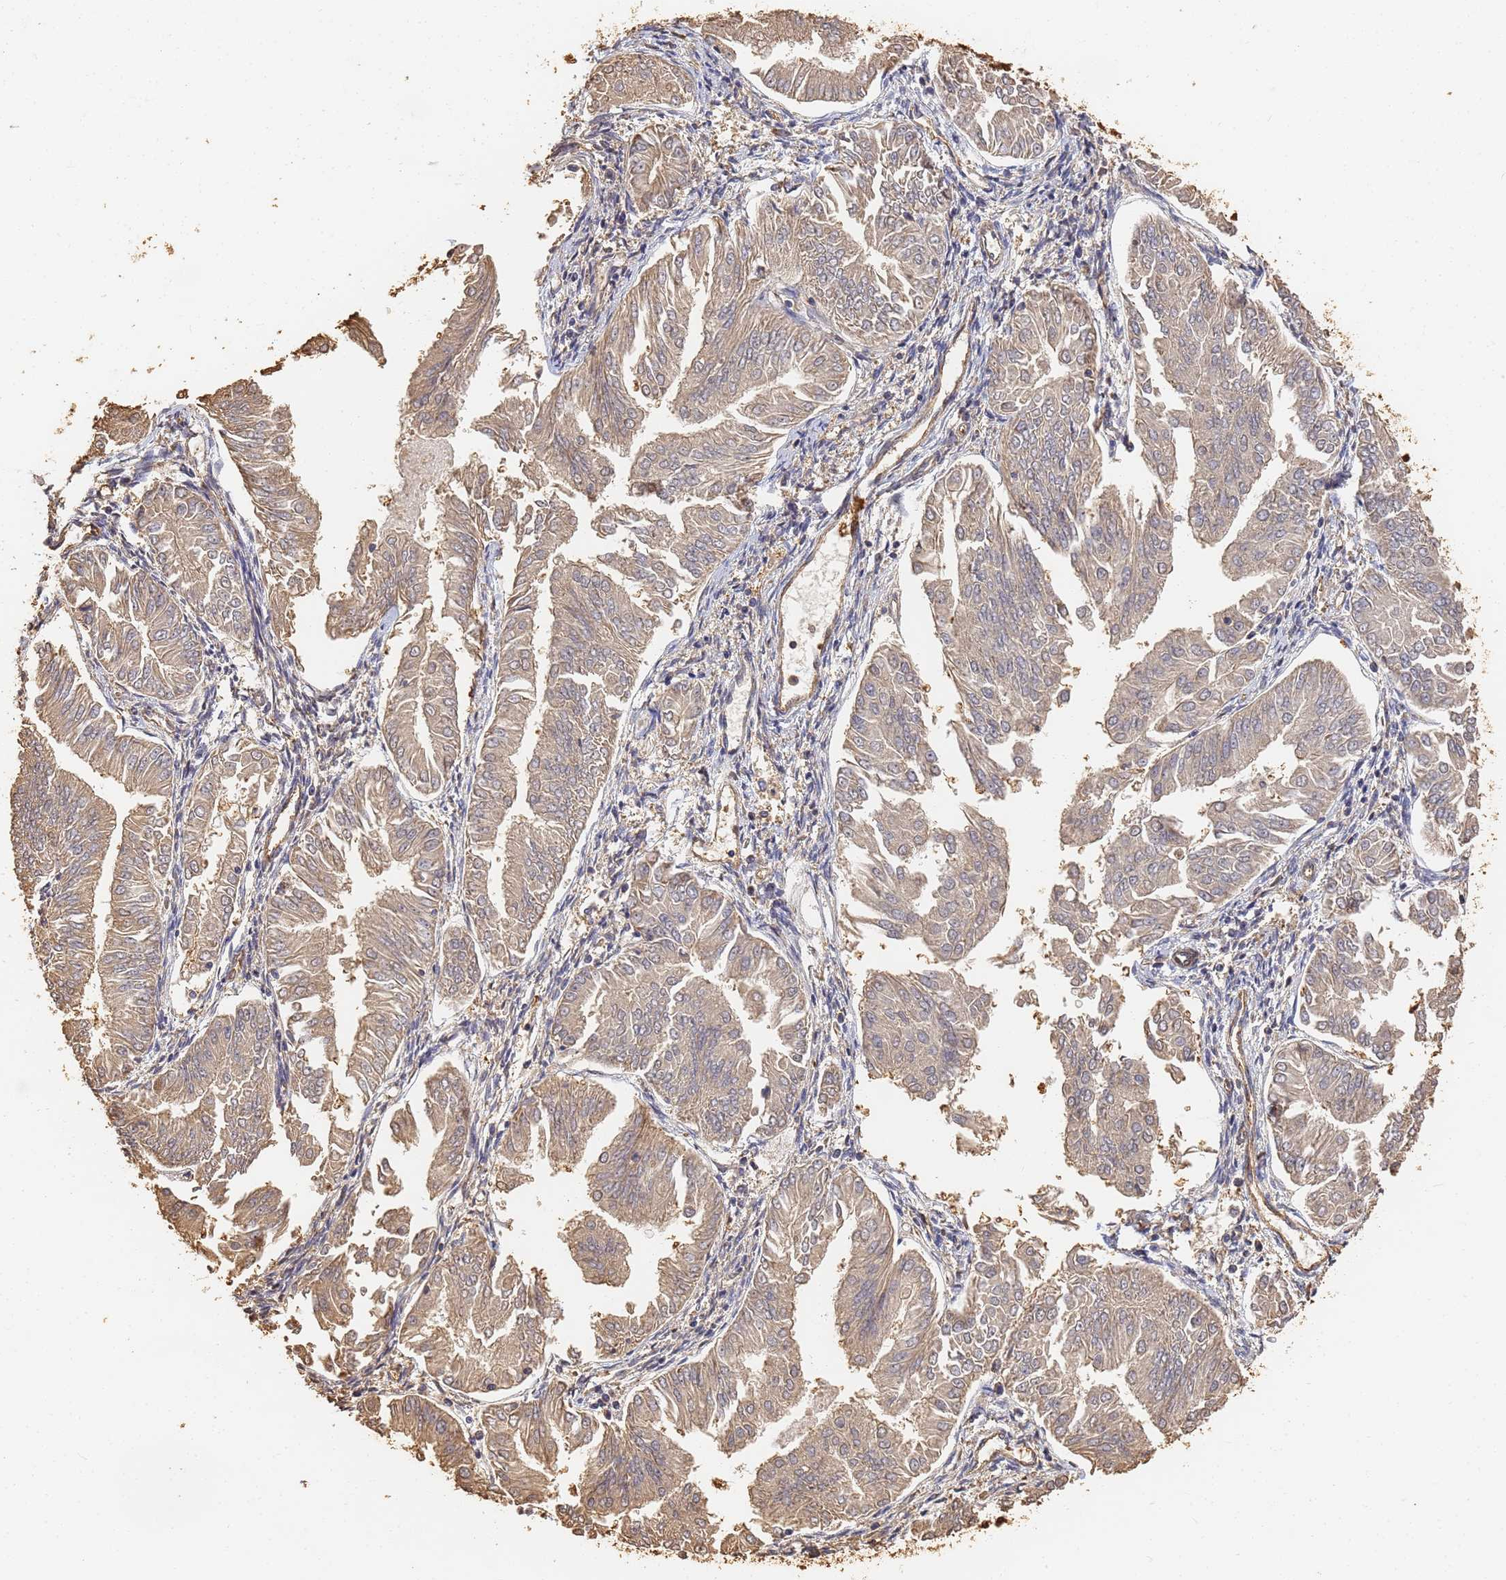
{"staining": {"intensity": "weak", "quantity": "25%-75%", "location": "cytoplasmic/membranous"}, "tissue": "endometrial cancer", "cell_type": "Tumor cells", "image_type": "cancer", "snomed": [{"axis": "morphology", "description": "Adenocarcinoma, NOS"}, {"axis": "topography", "description": "Endometrium"}], "caption": "Immunohistochemical staining of human adenocarcinoma (endometrial) demonstrates weak cytoplasmic/membranous protein expression in about 25%-75% of tumor cells.", "gene": "JAK2", "patient": {"sex": "female", "age": 53}}